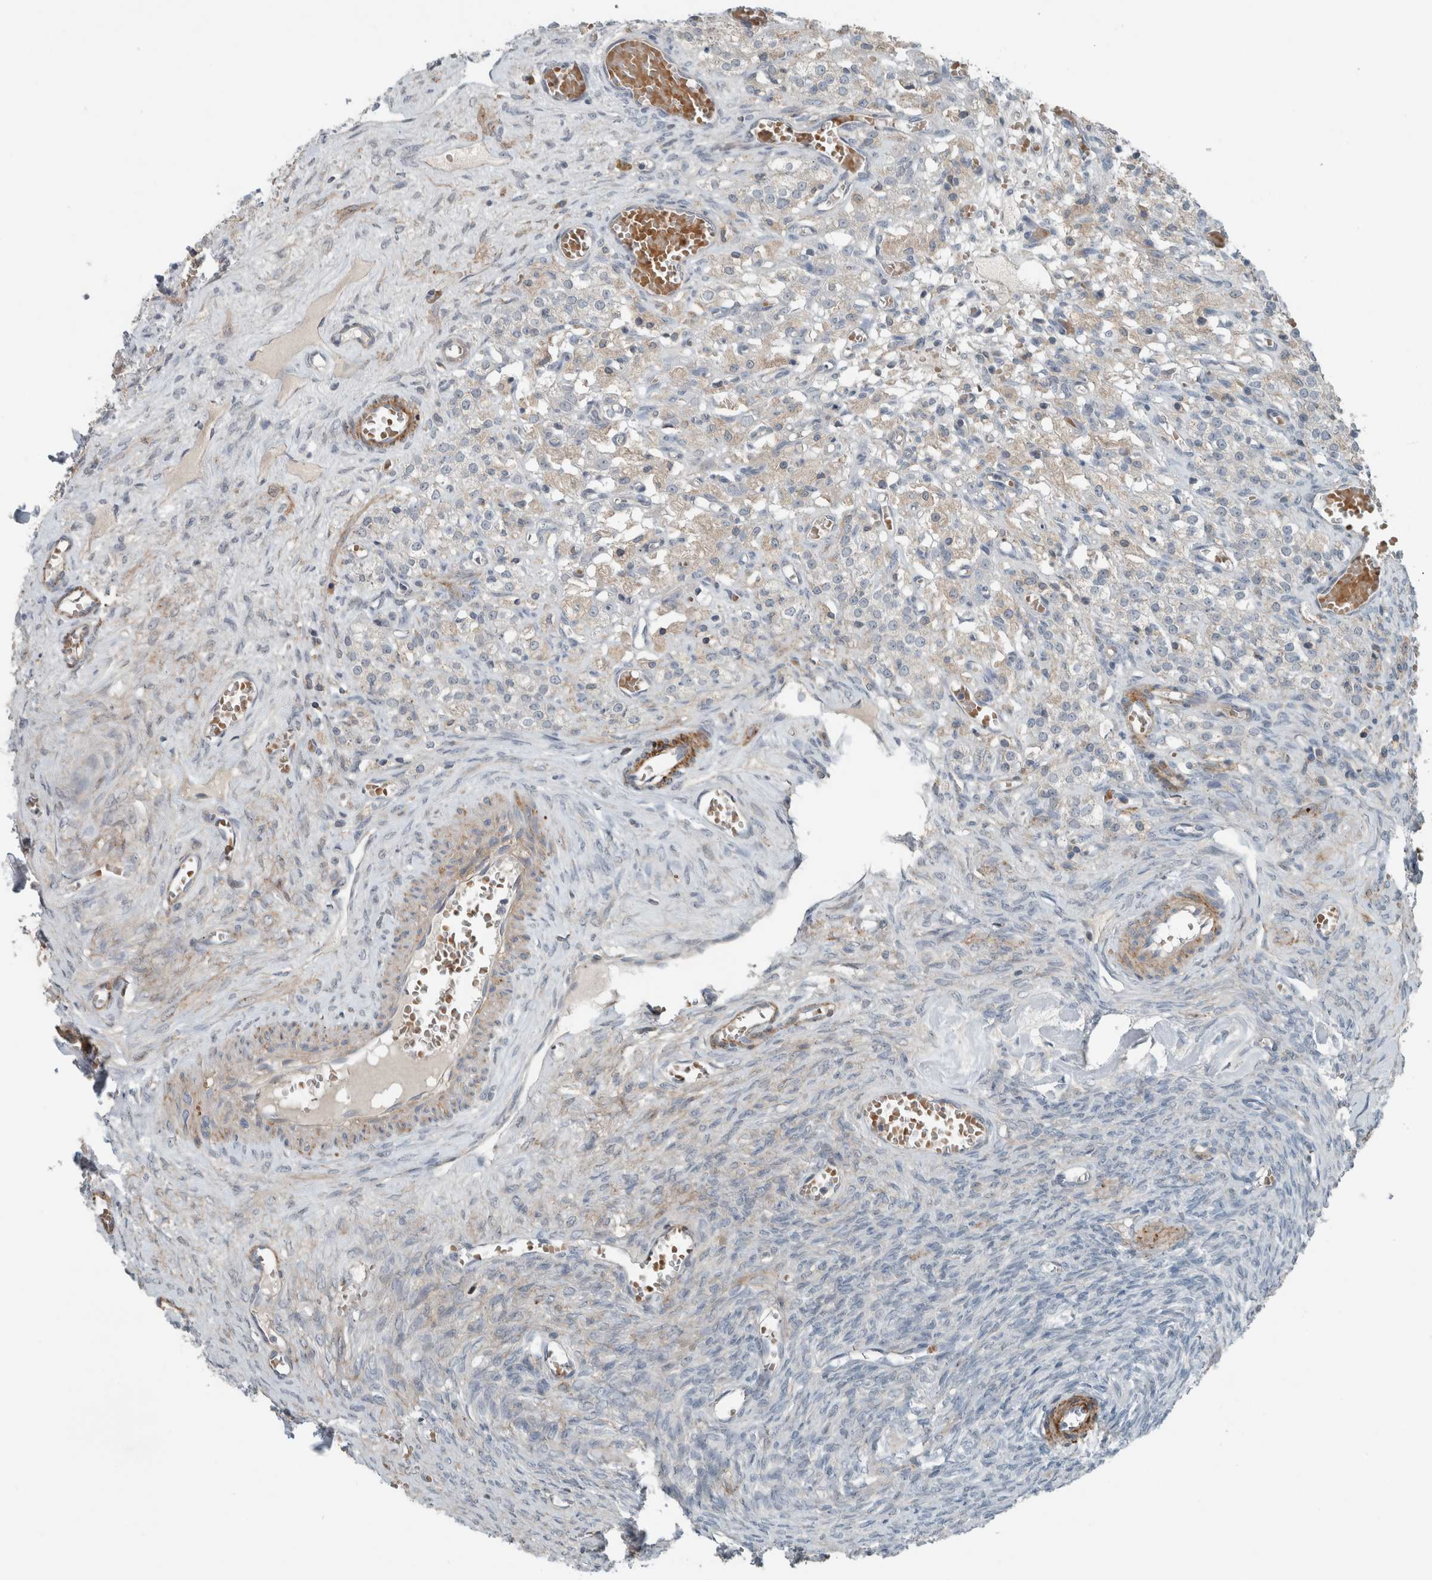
{"staining": {"intensity": "weak", "quantity": ">75%", "location": "cytoplasmic/membranous"}, "tissue": "ovary", "cell_type": "Follicle cells", "image_type": "normal", "snomed": [{"axis": "morphology", "description": "Normal tissue, NOS"}, {"axis": "topography", "description": "Ovary"}], "caption": "Weak cytoplasmic/membranous staining for a protein is identified in about >75% of follicle cells of unremarkable ovary using IHC.", "gene": "JADE2", "patient": {"sex": "female", "age": 27}}